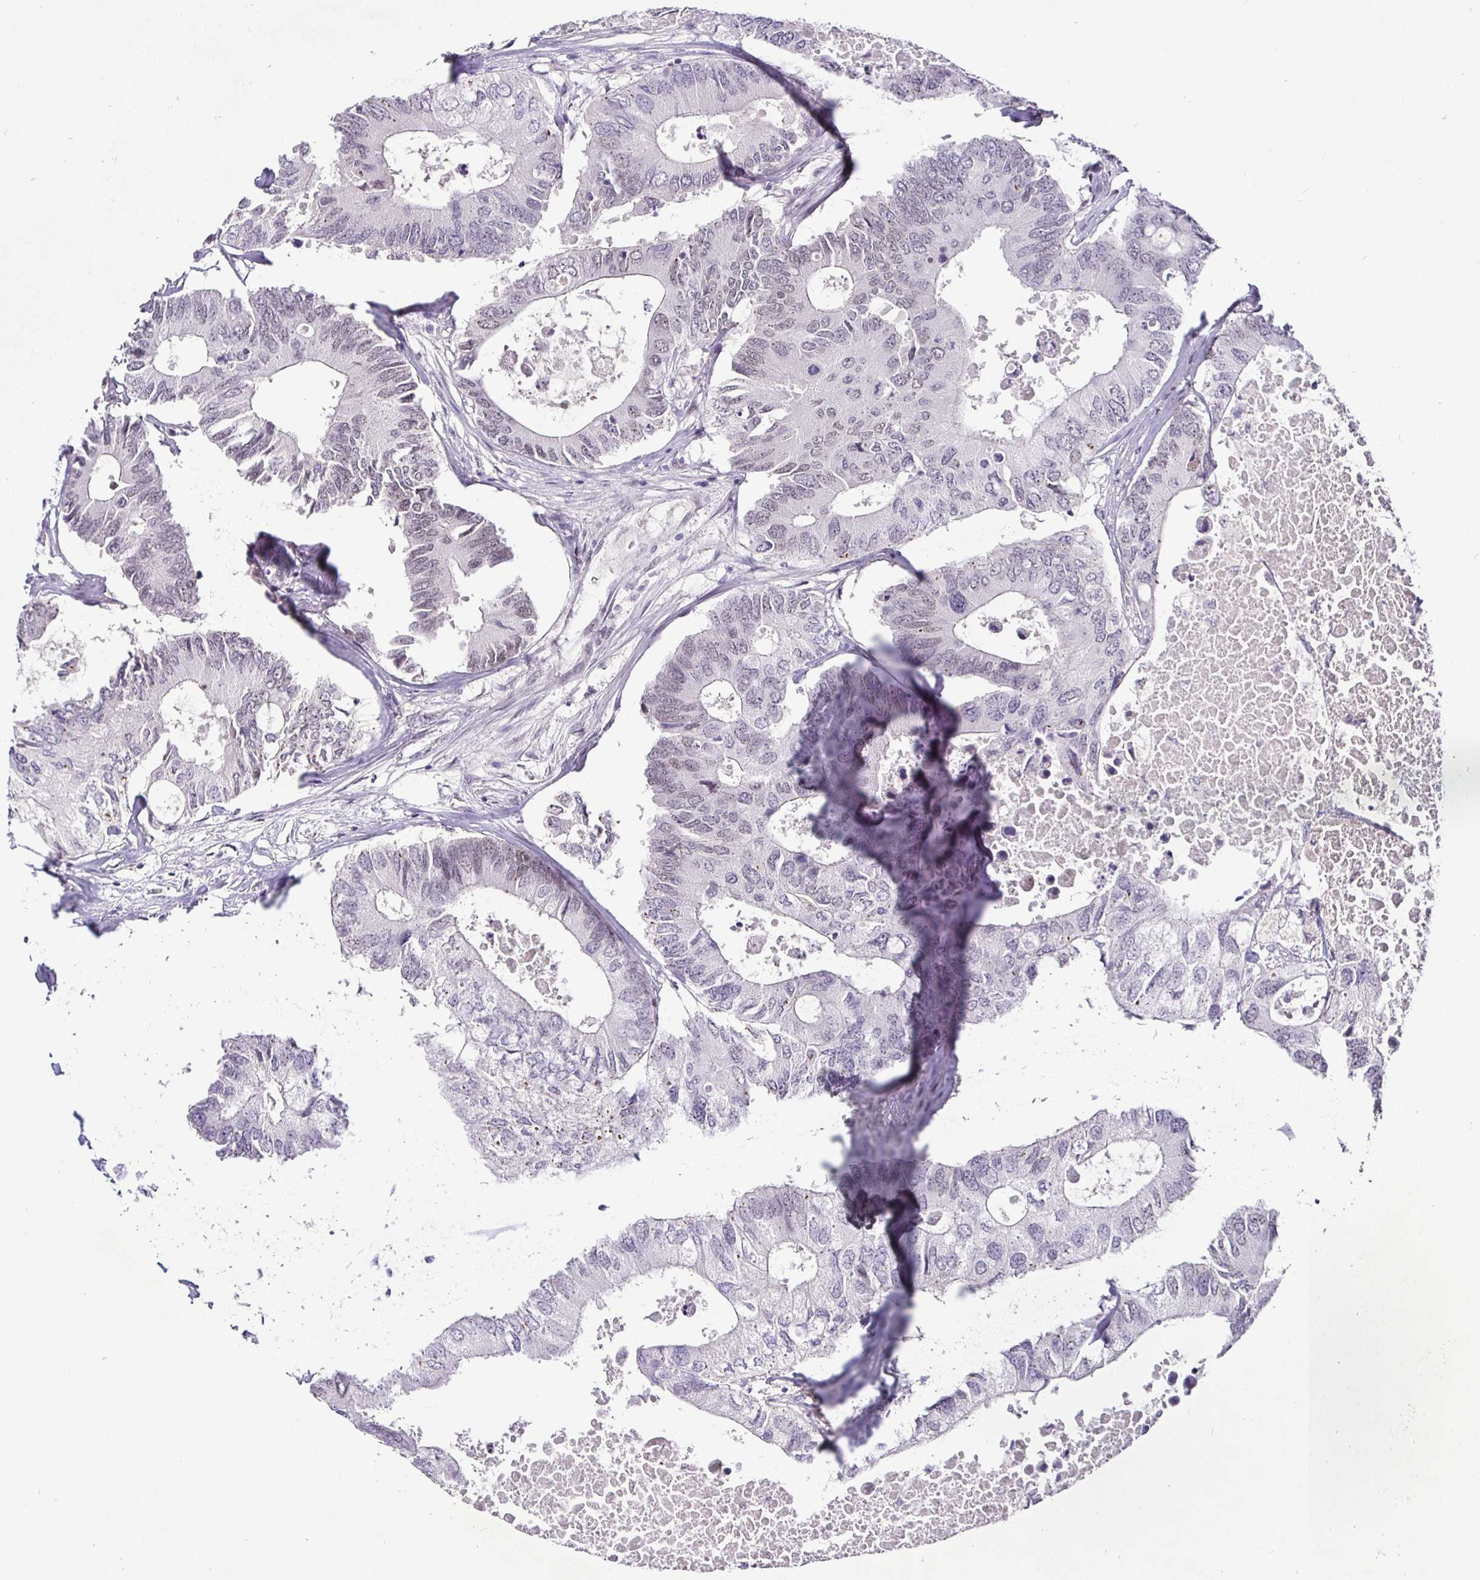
{"staining": {"intensity": "weak", "quantity": "<25%", "location": "nuclear"}, "tissue": "colorectal cancer", "cell_type": "Tumor cells", "image_type": "cancer", "snomed": [{"axis": "morphology", "description": "Adenocarcinoma, NOS"}, {"axis": "topography", "description": "Colon"}], "caption": "Immunohistochemistry of colorectal cancer (adenocarcinoma) demonstrates no positivity in tumor cells.", "gene": "NUP188", "patient": {"sex": "male", "age": 71}}